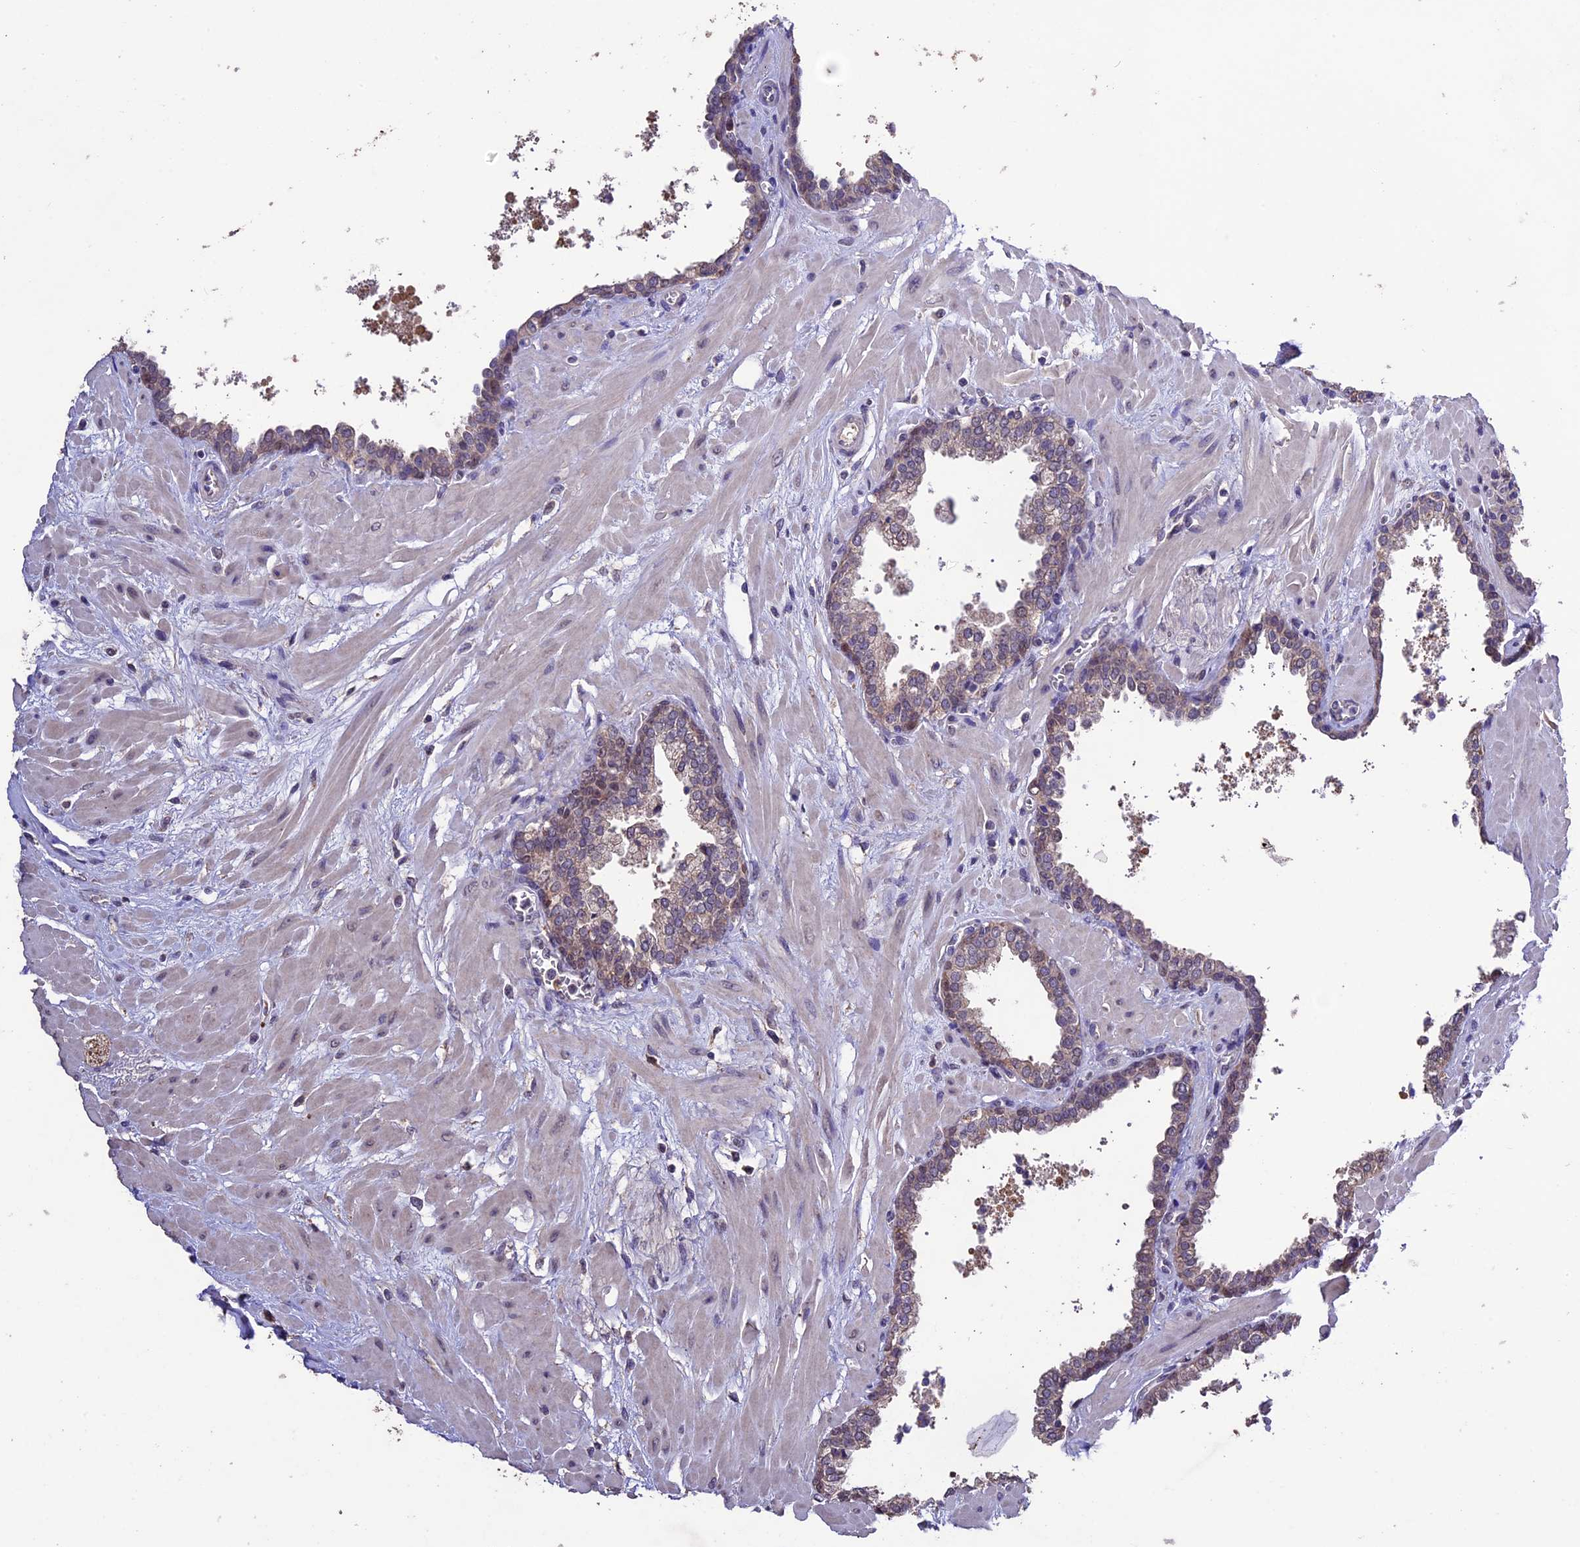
{"staining": {"intensity": "weak", "quantity": "25%-75%", "location": "cytoplasmic/membranous"}, "tissue": "prostate", "cell_type": "Glandular cells", "image_type": "normal", "snomed": [{"axis": "morphology", "description": "Normal tissue, NOS"}, {"axis": "topography", "description": "Prostate"}], "caption": "Weak cytoplasmic/membranous expression for a protein is appreciated in approximately 25%-75% of glandular cells of normal prostate using IHC.", "gene": "DIS3L", "patient": {"sex": "male", "age": 60}}